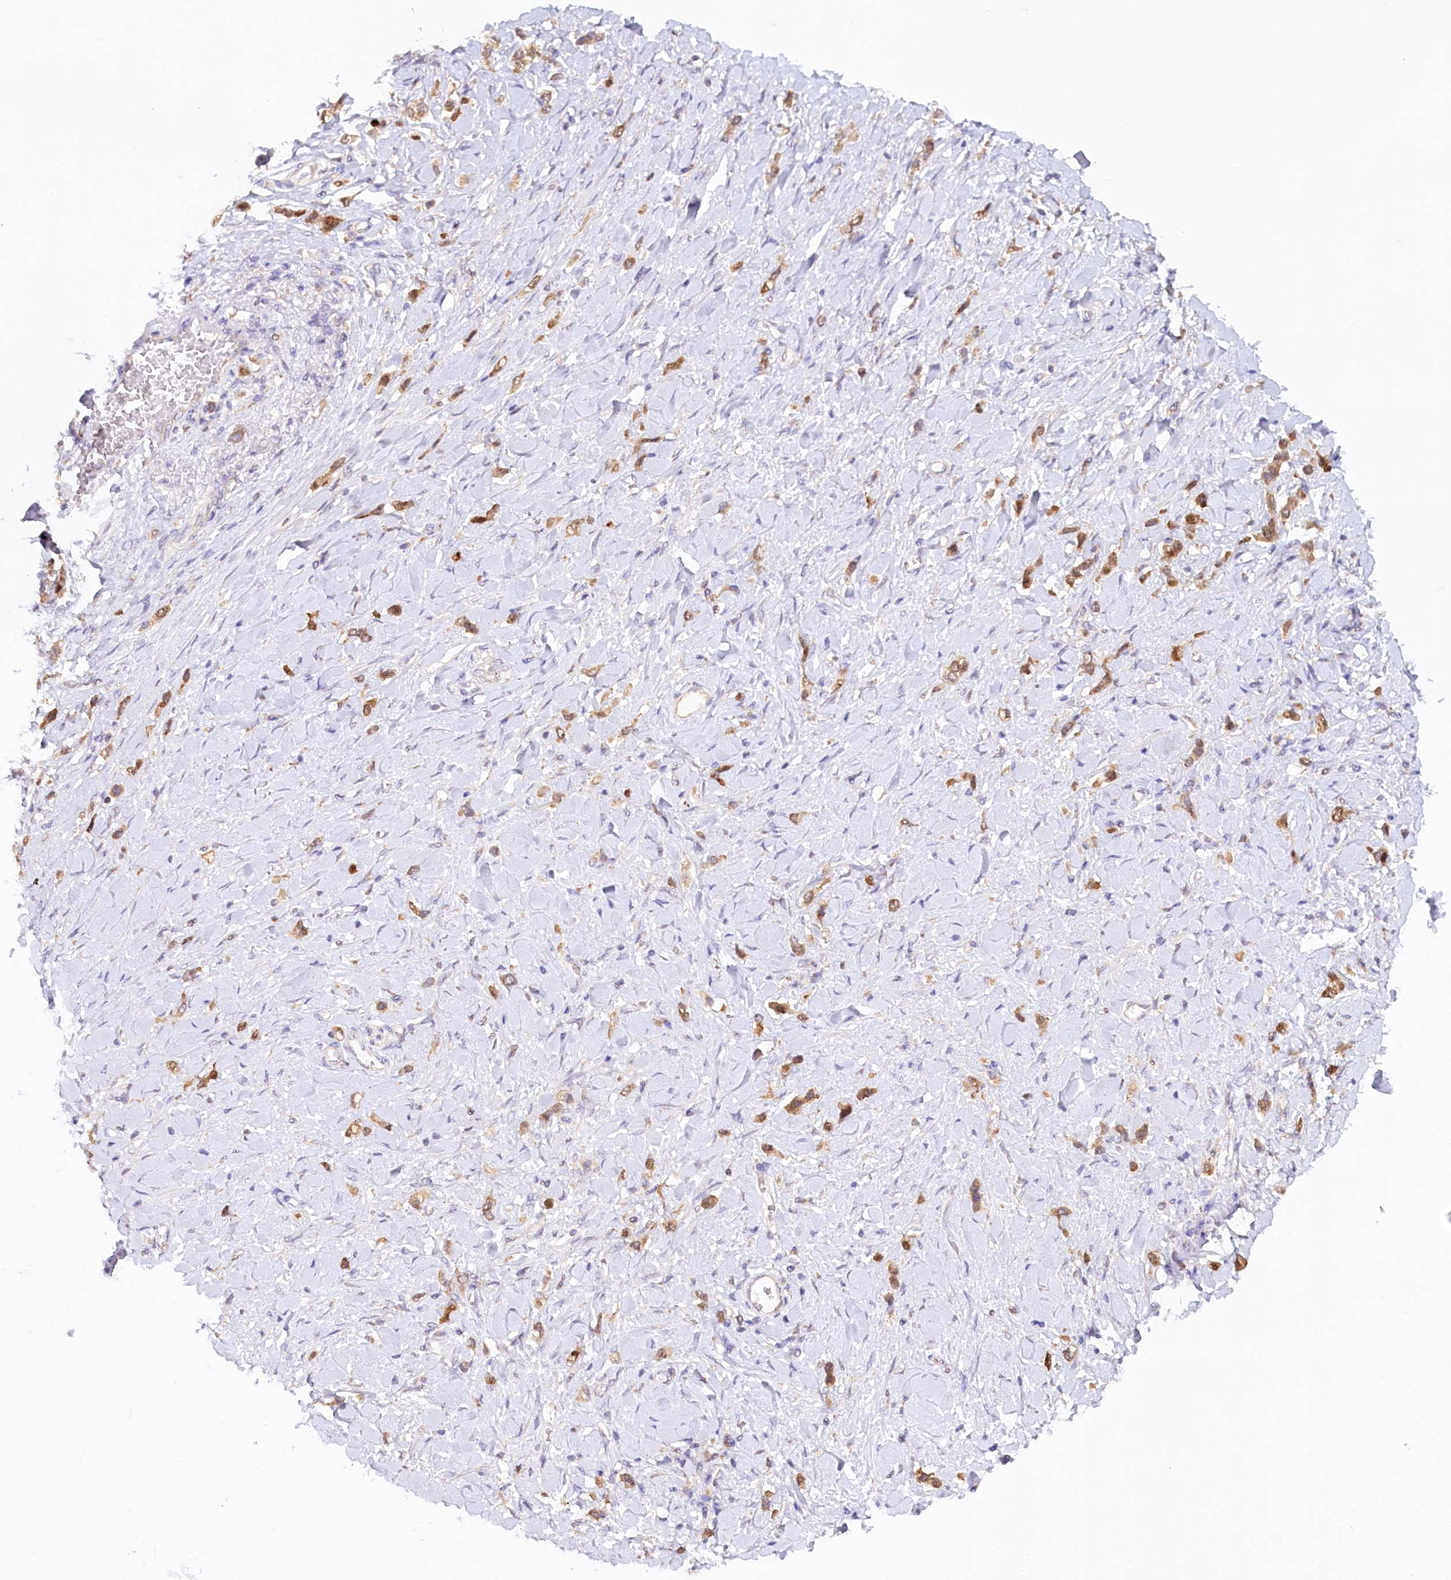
{"staining": {"intensity": "moderate", "quantity": ">75%", "location": "cytoplasmic/membranous"}, "tissue": "stomach cancer", "cell_type": "Tumor cells", "image_type": "cancer", "snomed": [{"axis": "morphology", "description": "Normal tissue, NOS"}, {"axis": "morphology", "description": "Adenocarcinoma, NOS"}, {"axis": "topography", "description": "Stomach, upper"}, {"axis": "topography", "description": "Stomach"}], "caption": "This is a micrograph of immunohistochemistry staining of stomach cancer, which shows moderate positivity in the cytoplasmic/membranous of tumor cells.", "gene": "PAIP2", "patient": {"sex": "female", "age": 65}}